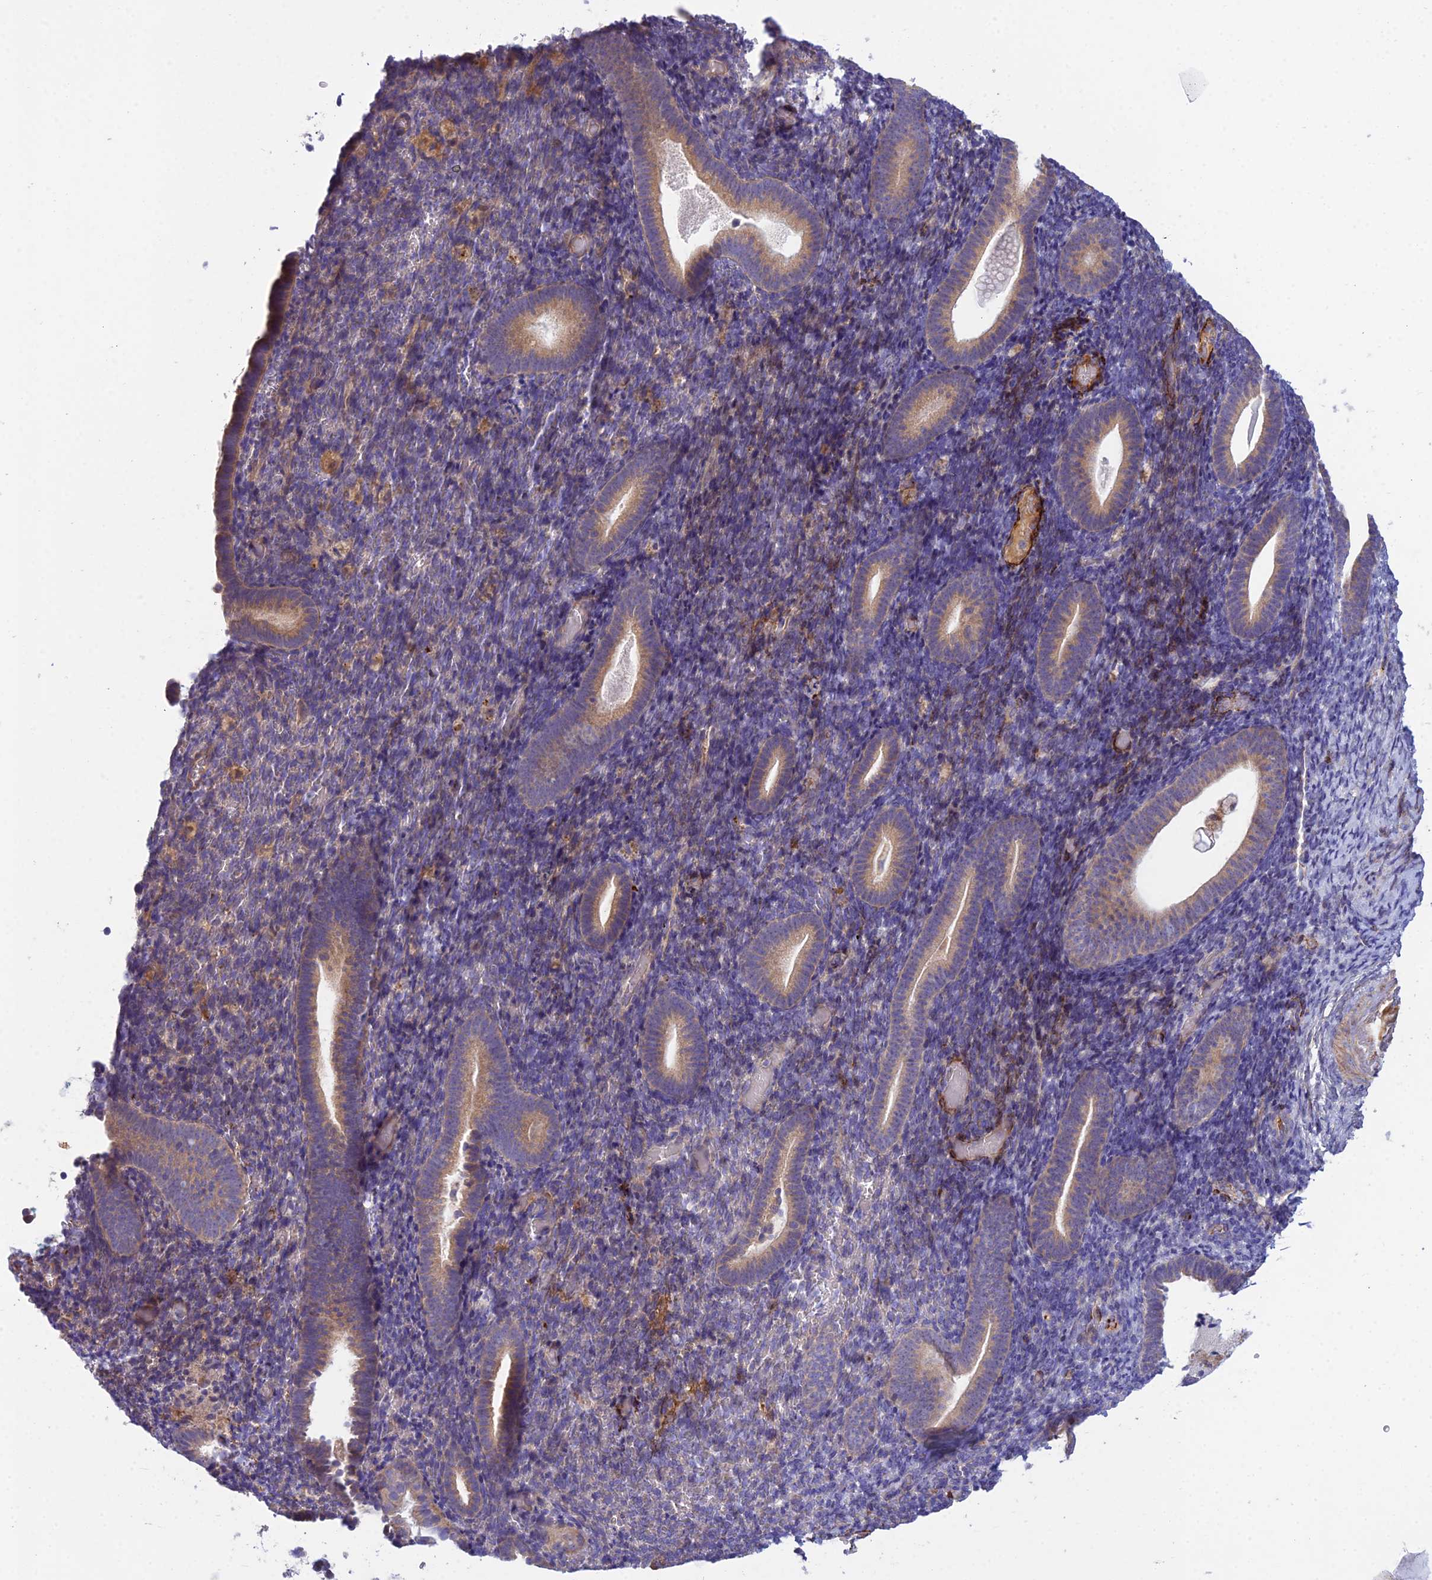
{"staining": {"intensity": "weak", "quantity": "<25%", "location": "cytoplasmic/membranous"}, "tissue": "endometrium", "cell_type": "Cells in endometrial stroma", "image_type": "normal", "snomed": [{"axis": "morphology", "description": "Normal tissue, NOS"}, {"axis": "topography", "description": "Endometrium"}], "caption": "A photomicrograph of endometrium stained for a protein reveals no brown staining in cells in endometrial stroma. Nuclei are stained in blue.", "gene": "DUS2", "patient": {"sex": "female", "age": 51}}